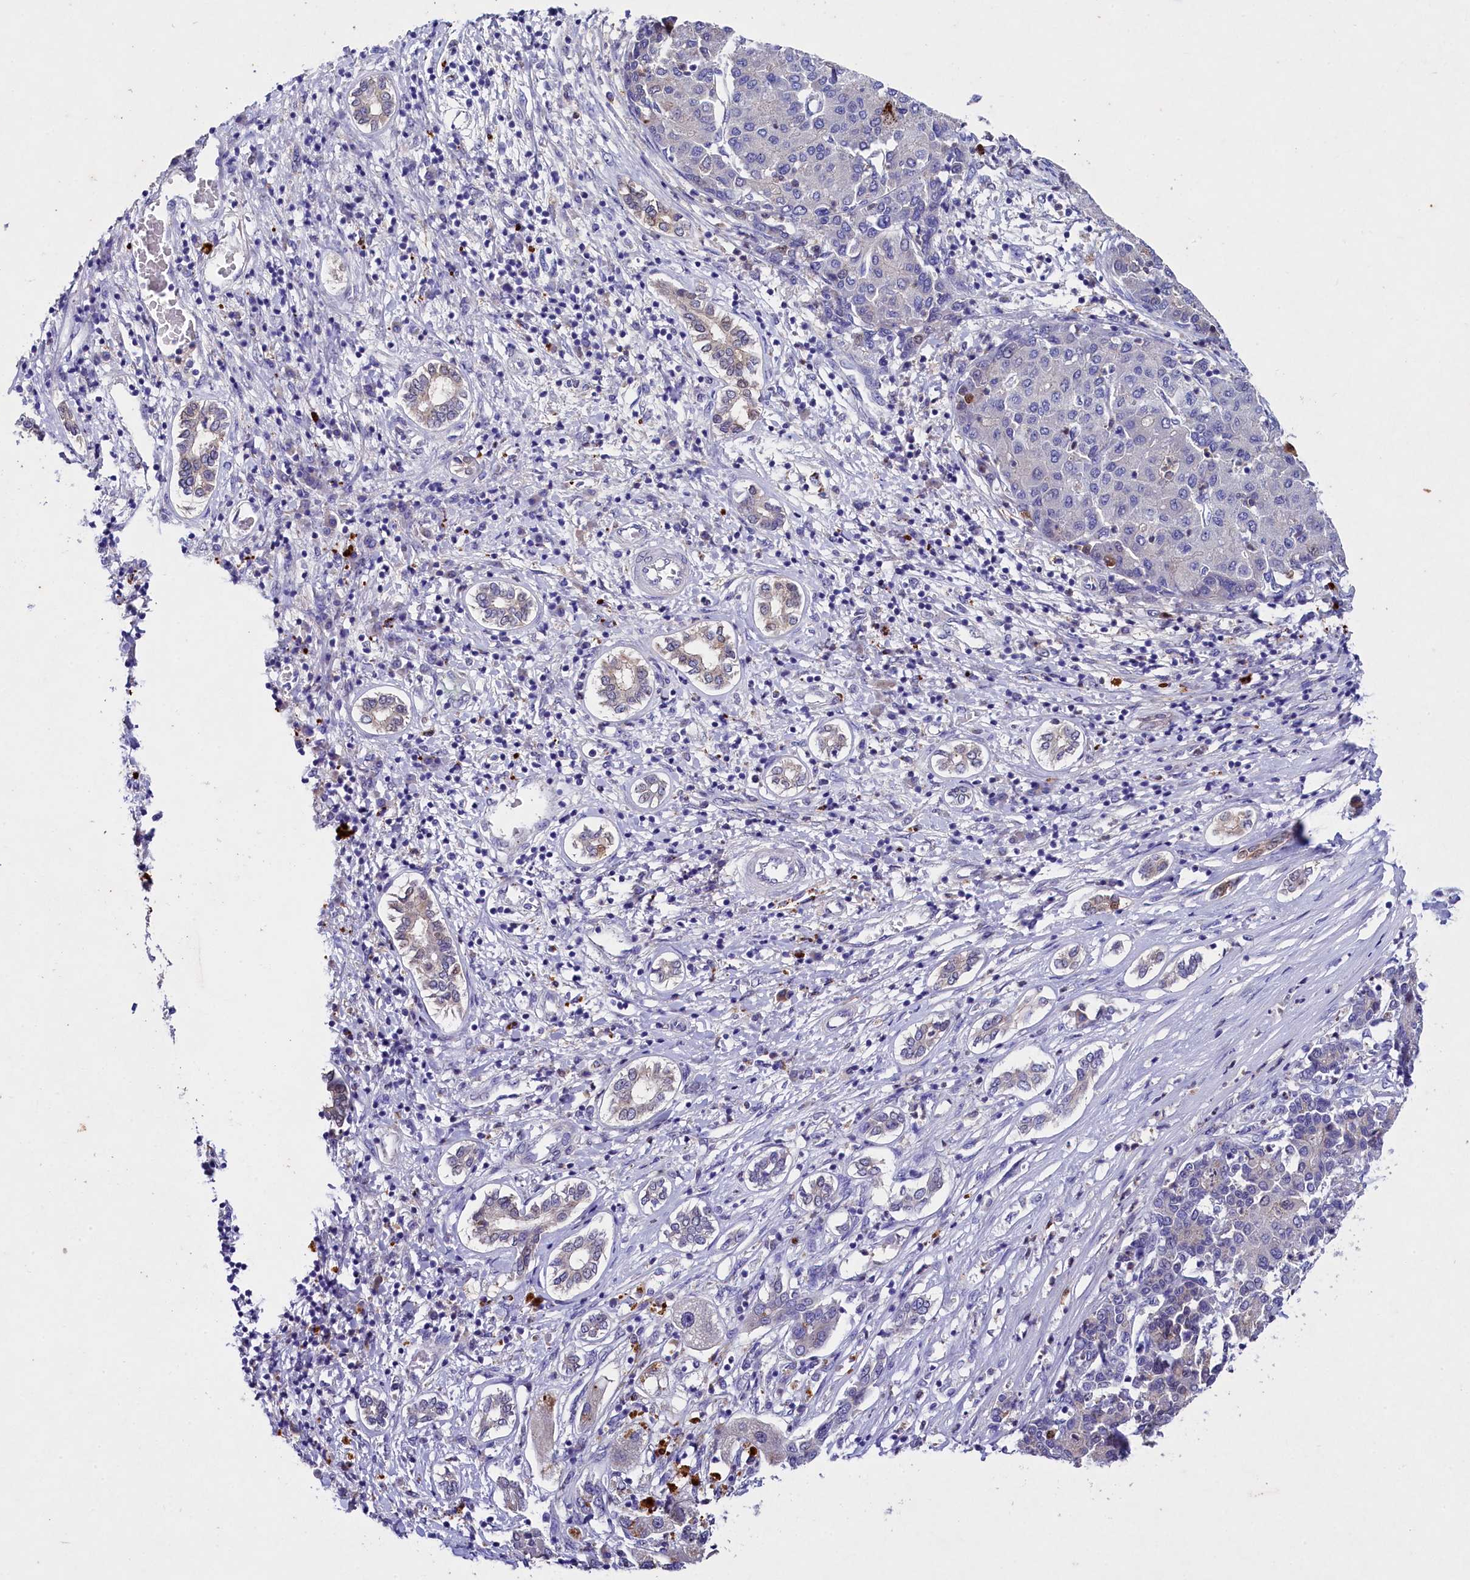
{"staining": {"intensity": "negative", "quantity": "none", "location": "none"}, "tissue": "liver cancer", "cell_type": "Tumor cells", "image_type": "cancer", "snomed": [{"axis": "morphology", "description": "Carcinoma, Hepatocellular, NOS"}, {"axis": "topography", "description": "Liver"}], "caption": "This is an immunohistochemistry histopathology image of human liver cancer (hepatocellular carcinoma). There is no positivity in tumor cells.", "gene": "TGDS", "patient": {"sex": "male", "age": 65}}